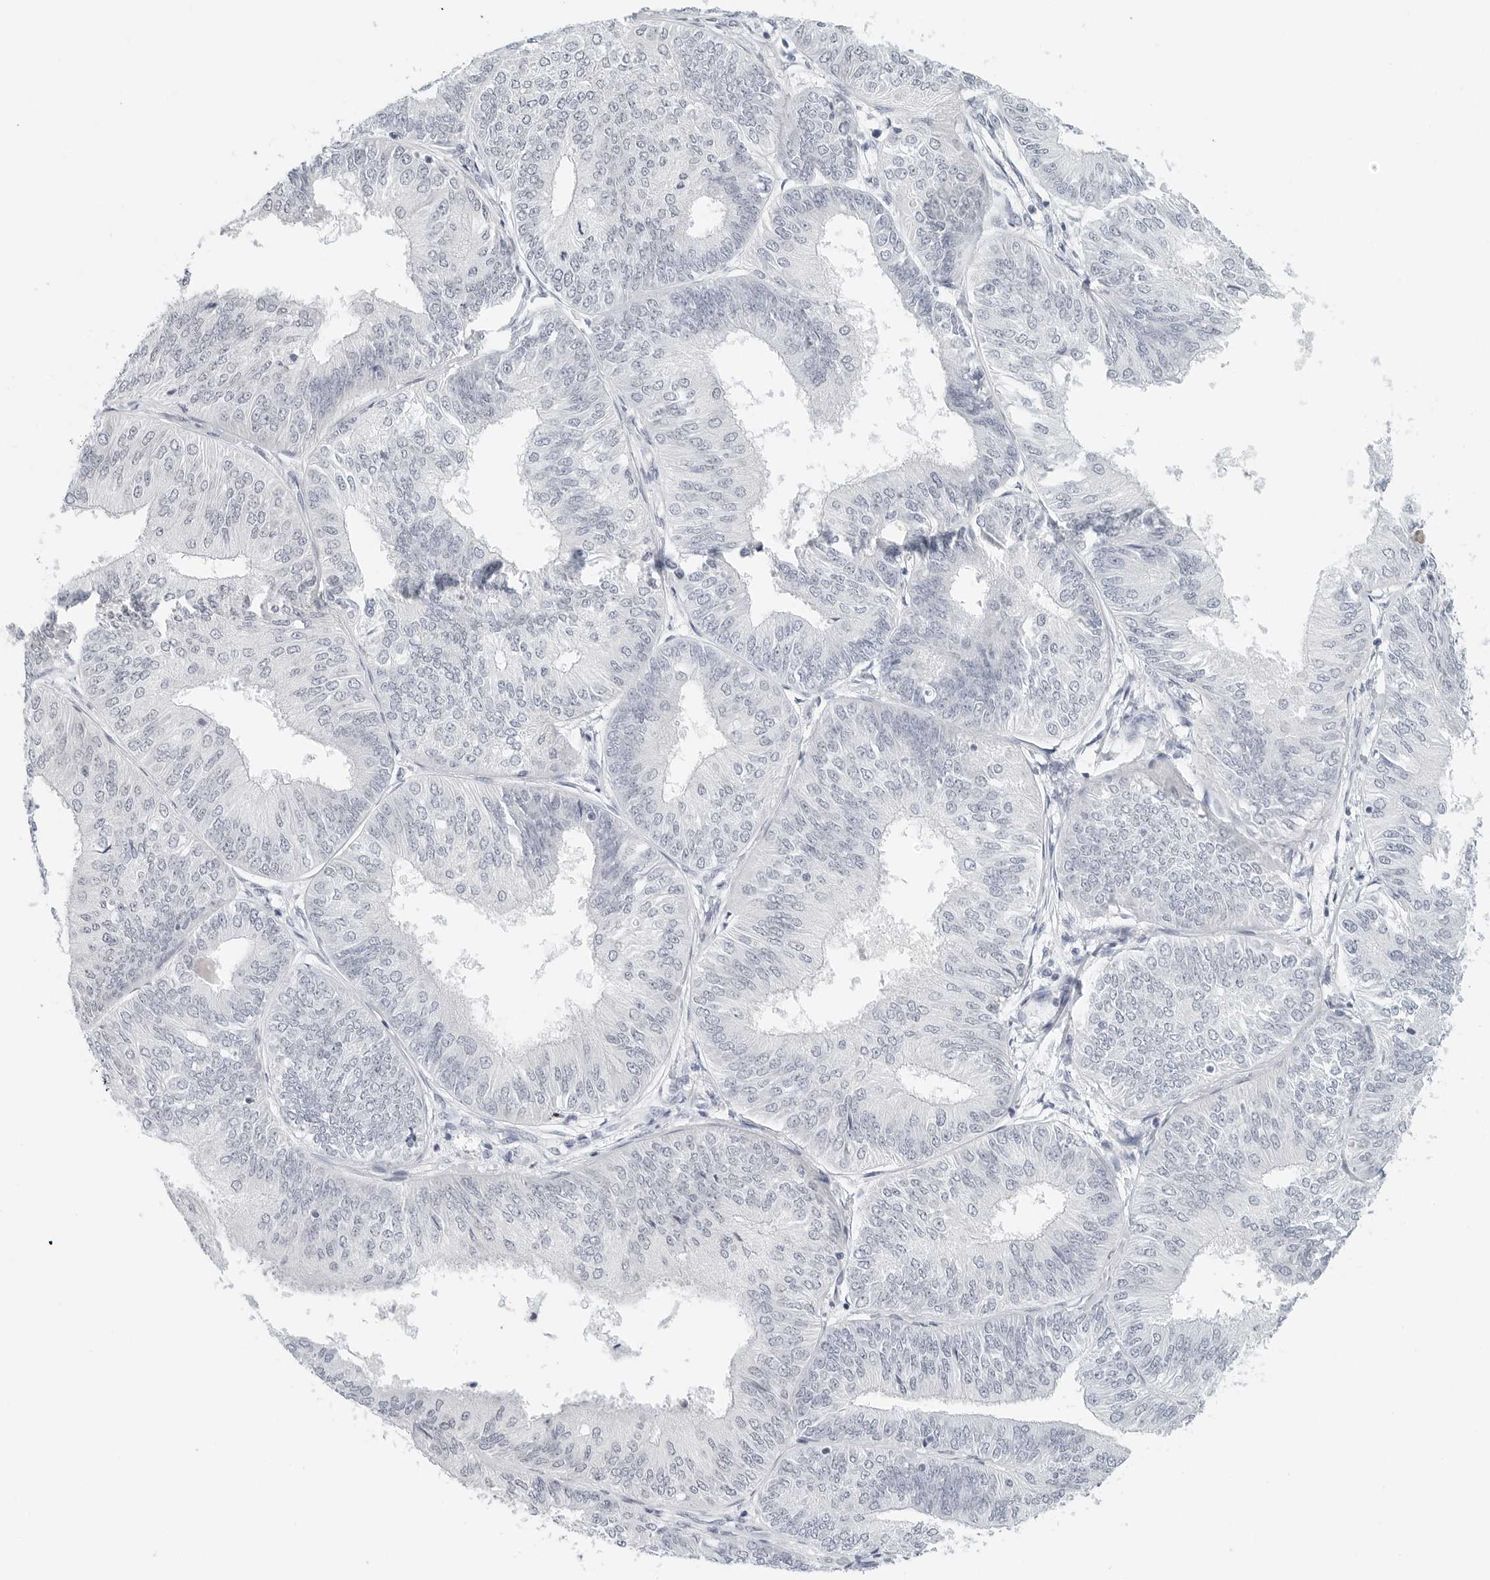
{"staining": {"intensity": "negative", "quantity": "none", "location": "none"}, "tissue": "endometrial cancer", "cell_type": "Tumor cells", "image_type": "cancer", "snomed": [{"axis": "morphology", "description": "Adenocarcinoma, NOS"}, {"axis": "topography", "description": "Endometrium"}], "caption": "Tumor cells are negative for protein expression in human endometrial adenocarcinoma.", "gene": "NTMT2", "patient": {"sex": "female", "age": 58}}